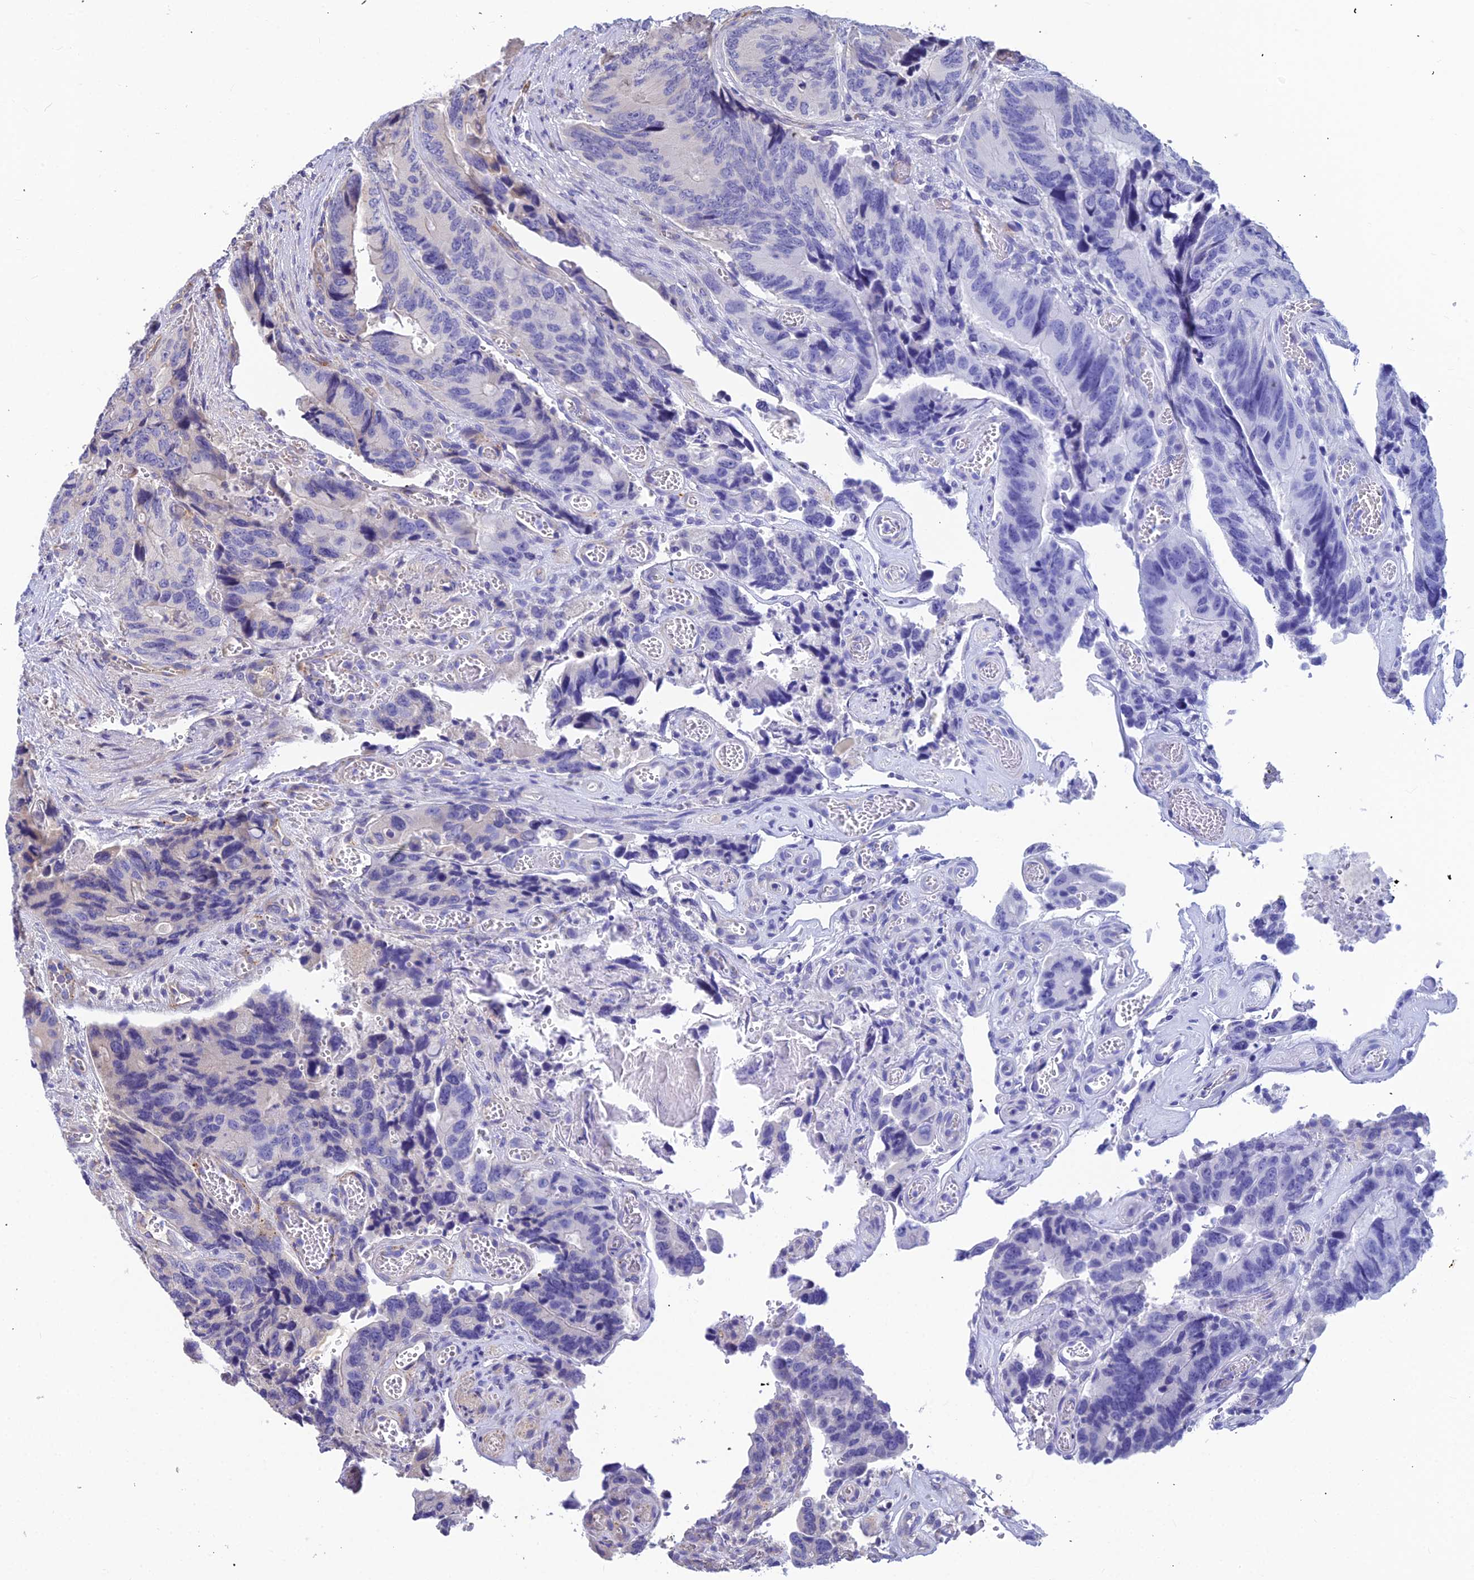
{"staining": {"intensity": "negative", "quantity": "none", "location": "none"}, "tissue": "colorectal cancer", "cell_type": "Tumor cells", "image_type": "cancer", "snomed": [{"axis": "morphology", "description": "Adenocarcinoma, NOS"}, {"axis": "topography", "description": "Colon"}], "caption": "Tumor cells show no significant protein expression in colorectal cancer (adenocarcinoma).", "gene": "ASPHD1", "patient": {"sex": "male", "age": 84}}